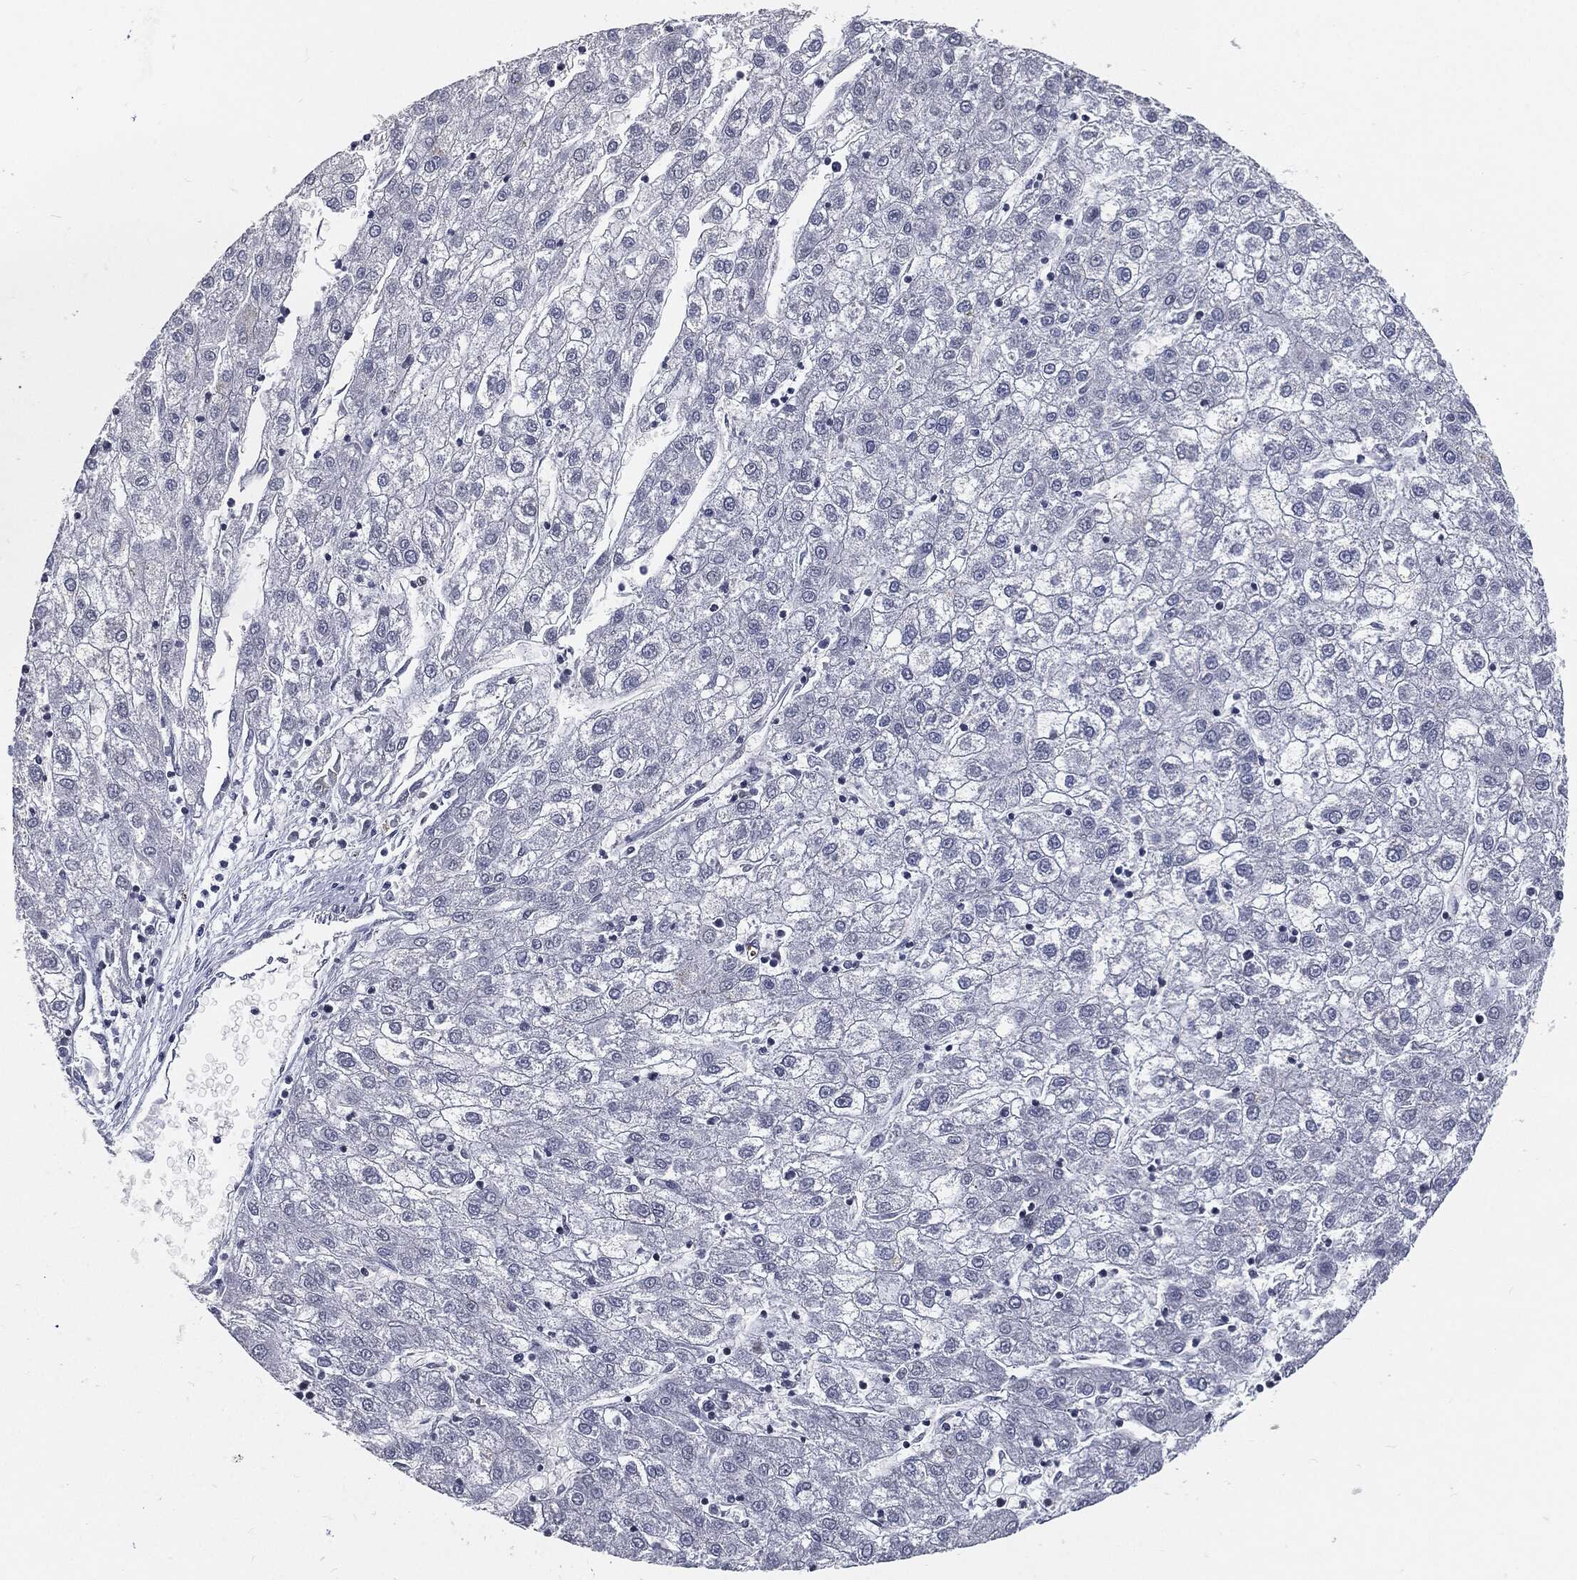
{"staining": {"intensity": "negative", "quantity": "none", "location": "none"}, "tissue": "liver cancer", "cell_type": "Tumor cells", "image_type": "cancer", "snomed": [{"axis": "morphology", "description": "Carcinoma, Hepatocellular, NOS"}, {"axis": "topography", "description": "Liver"}], "caption": "Immunohistochemistry of human hepatocellular carcinoma (liver) displays no positivity in tumor cells. The staining is performed using DAB (3,3'-diaminobenzidine) brown chromogen with nuclei counter-stained in using hematoxylin.", "gene": "ANXA1", "patient": {"sex": "male", "age": 72}}